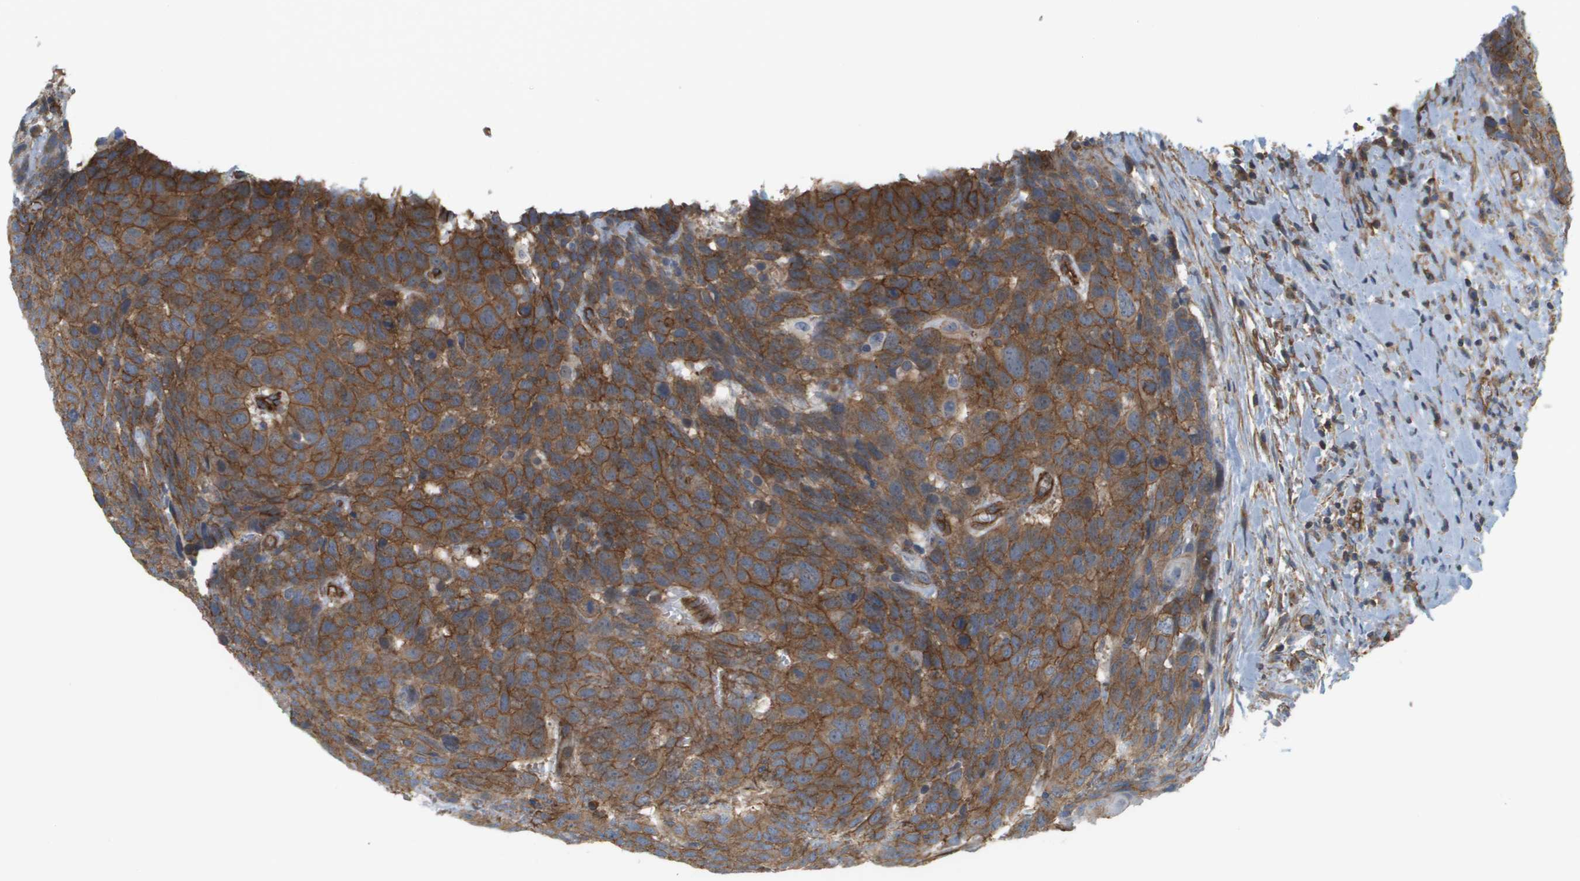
{"staining": {"intensity": "moderate", "quantity": ">75%", "location": "cytoplasmic/membranous"}, "tissue": "head and neck cancer", "cell_type": "Tumor cells", "image_type": "cancer", "snomed": [{"axis": "morphology", "description": "Squamous cell carcinoma, NOS"}, {"axis": "topography", "description": "Head-Neck"}], "caption": "Squamous cell carcinoma (head and neck) was stained to show a protein in brown. There is medium levels of moderate cytoplasmic/membranous staining in approximately >75% of tumor cells.", "gene": "SGMS2", "patient": {"sex": "male", "age": 66}}